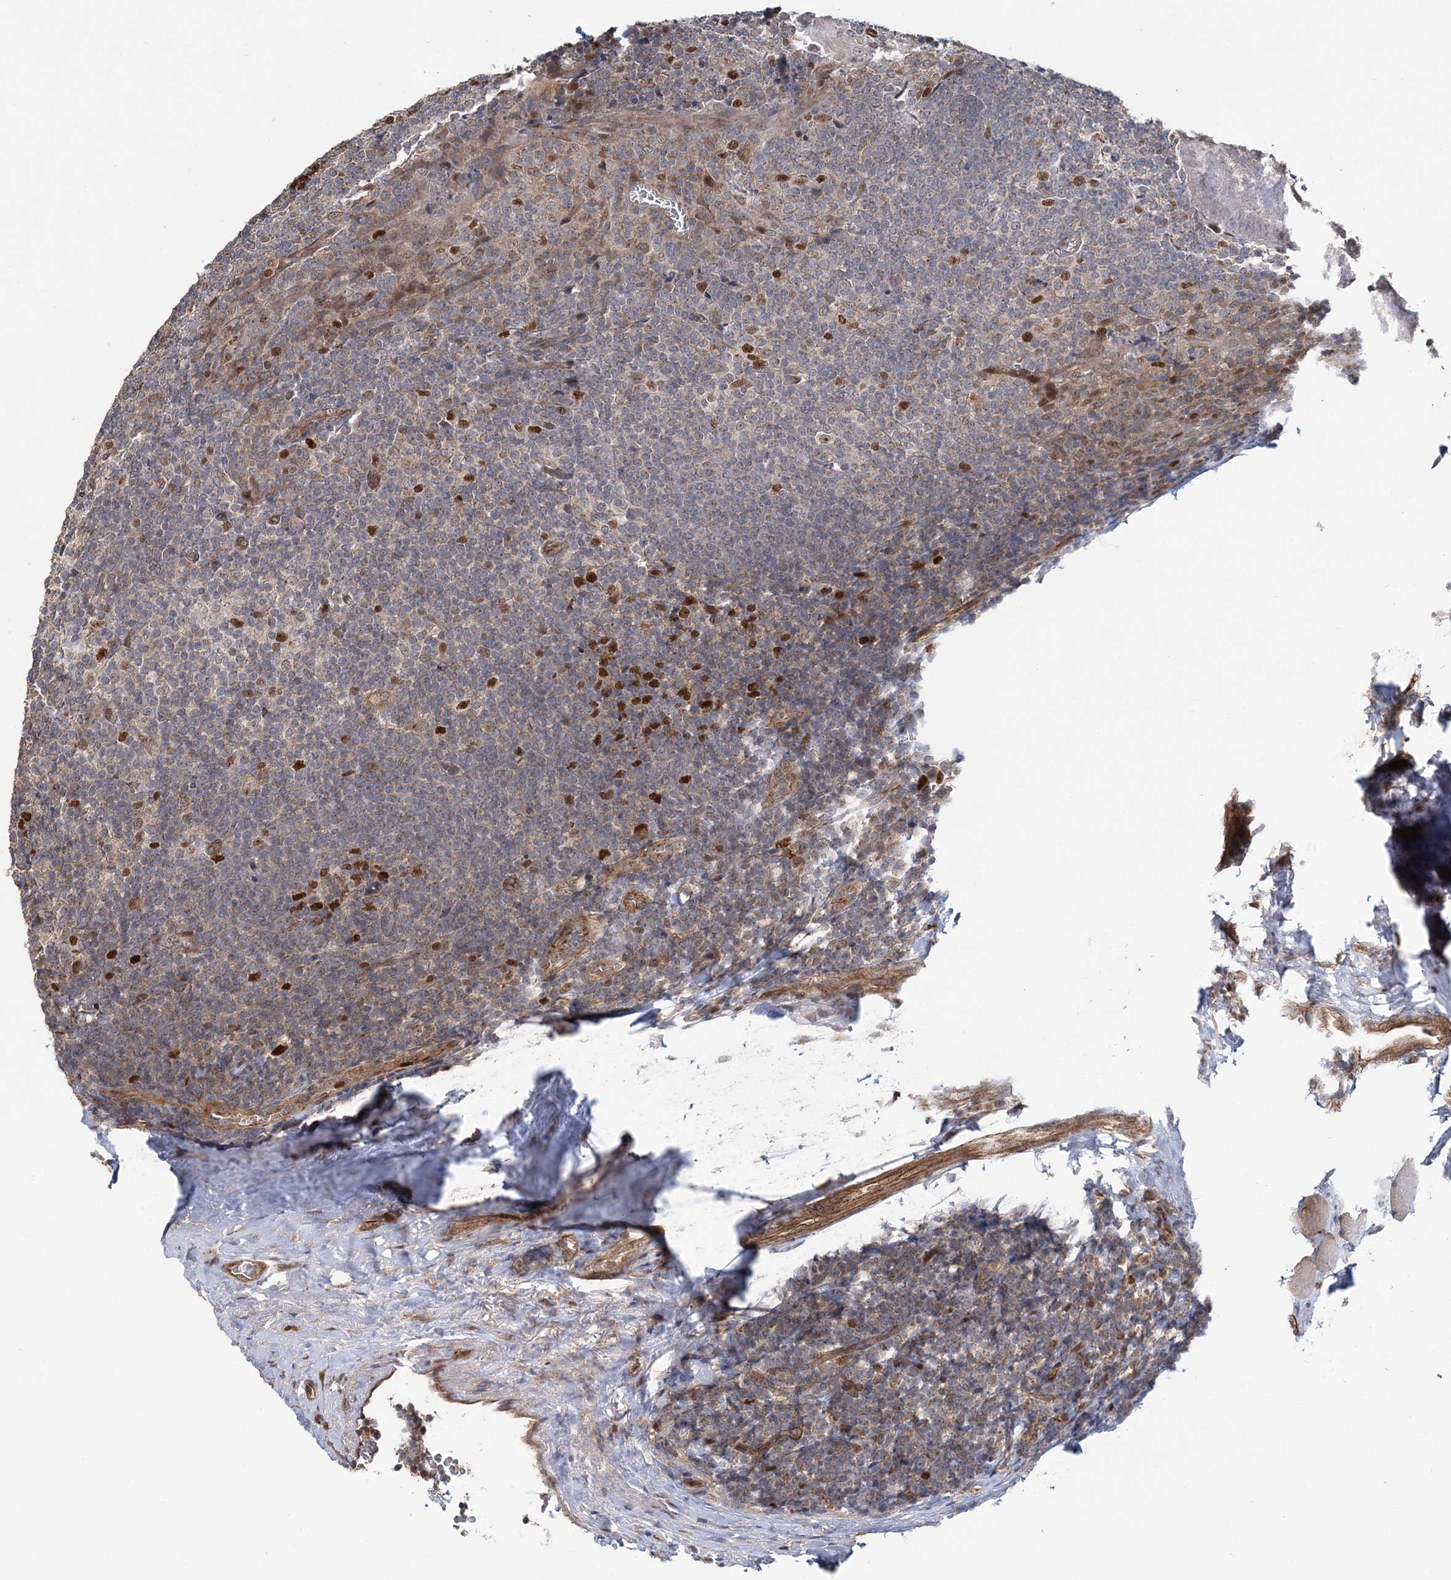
{"staining": {"intensity": "moderate", "quantity": ">75%", "location": "nuclear"}, "tissue": "tonsil", "cell_type": "Germinal center cells", "image_type": "normal", "snomed": [{"axis": "morphology", "description": "Normal tissue, NOS"}, {"axis": "topography", "description": "Tonsil"}], "caption": "Human tonsil stained for a protein (brown) reveals moderate nuclear positive staining in approximately >75% of germinal center cells.", "gene": "KIF4A", "patient": {"sex": "male", "age": 37}}